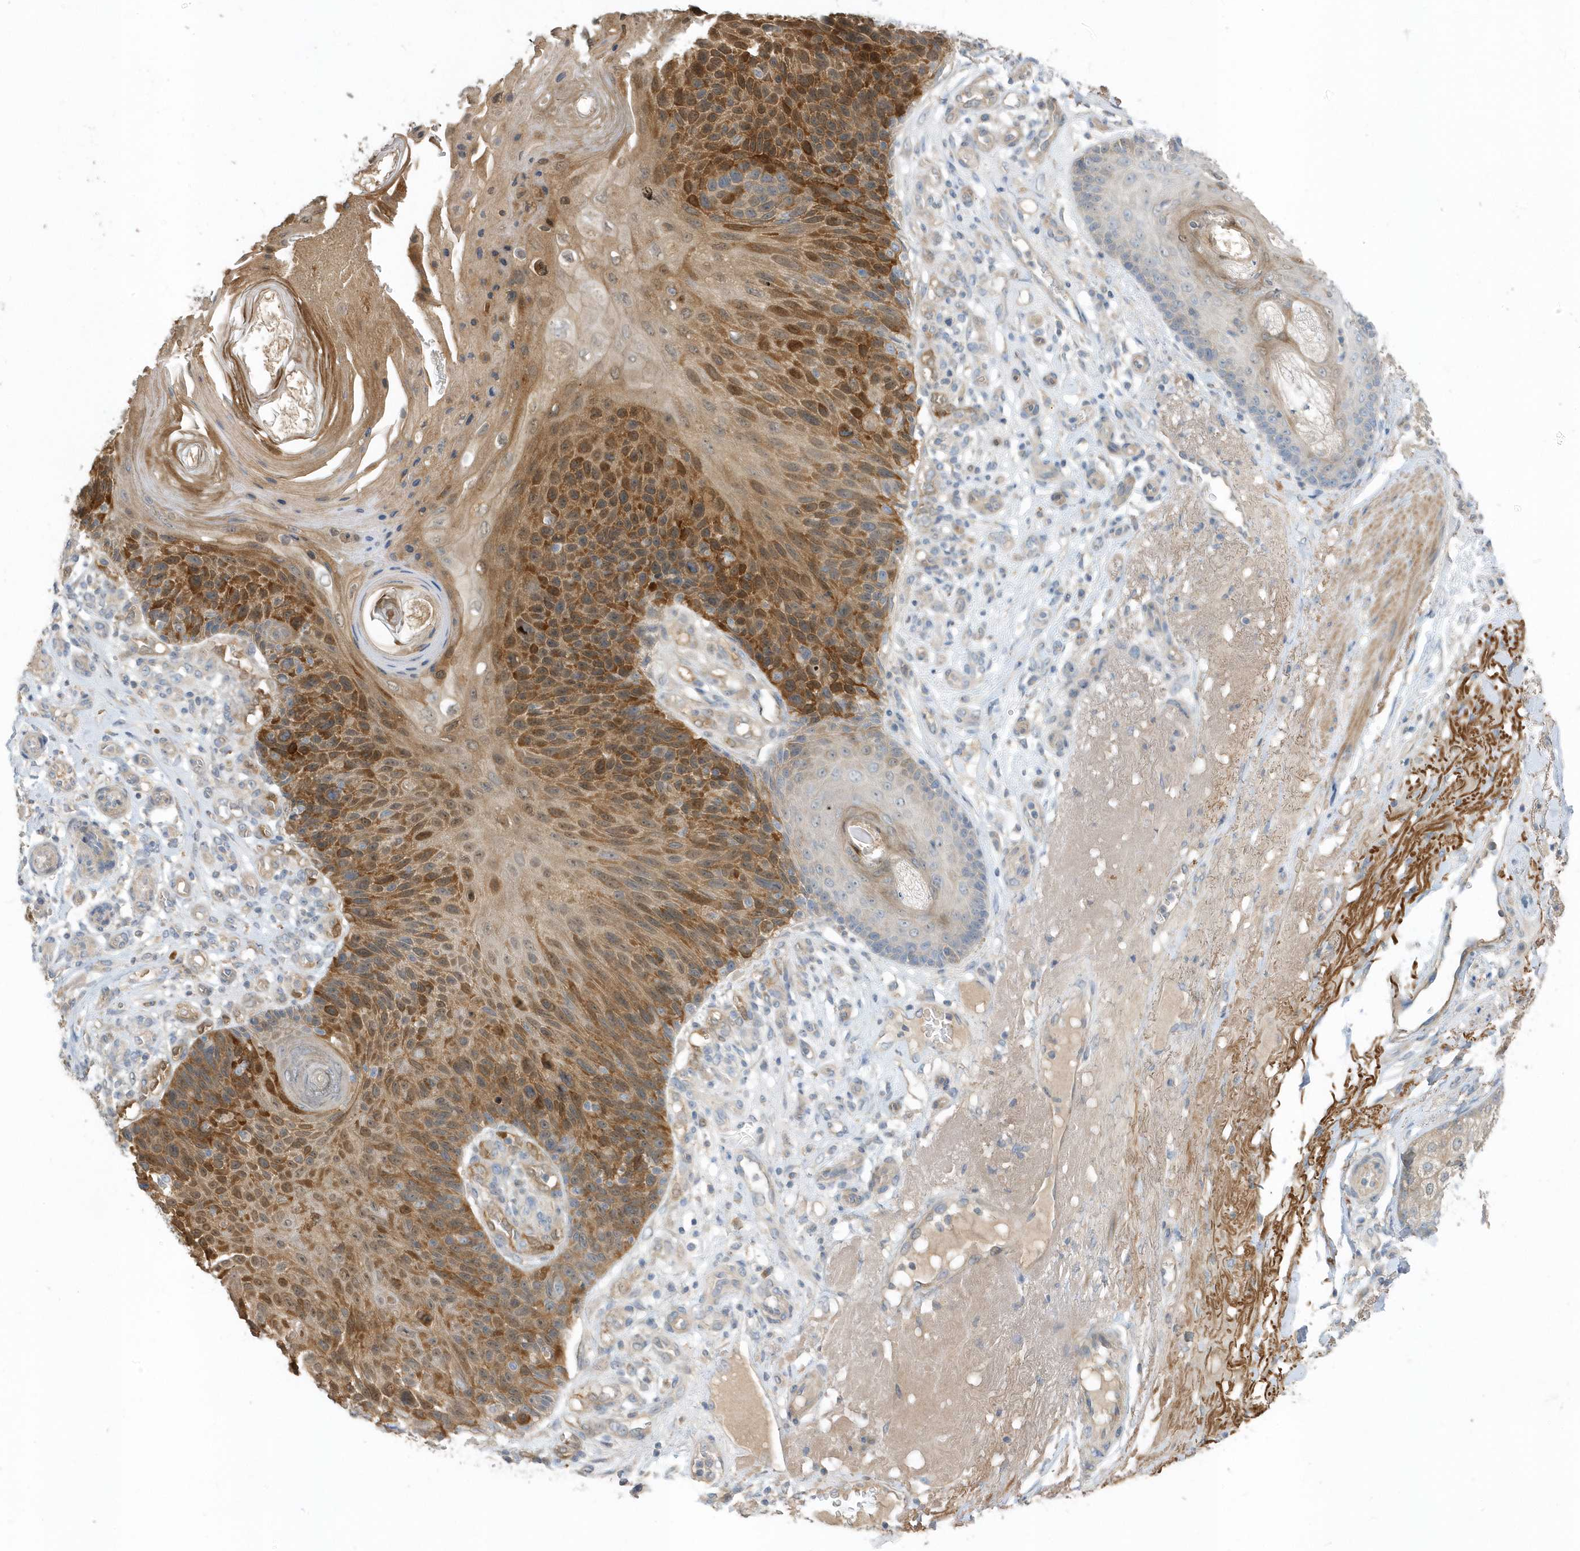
{"staining": {"intensity": "moderate", "quantity": ">75%", "location": "cytoplasmic/membranous"}, "tissue": "skin cancer", "cell_type": "Tumor cells", "image_type": "cancer", "snomed": [{"axis": "morphology", "description": "Squamous cell carcinoma, NOS"}, {"axis": "topography", "description": "Skin"}], "caption": "Human skin cancer (squamous cell carcinoma) stained with a brown dye displays moderate cytoplasmic/membranous positive expression in approximately >75% of tumor cells.", "gene": "USP53", "patient": {"sex": "female", "age": 88}}